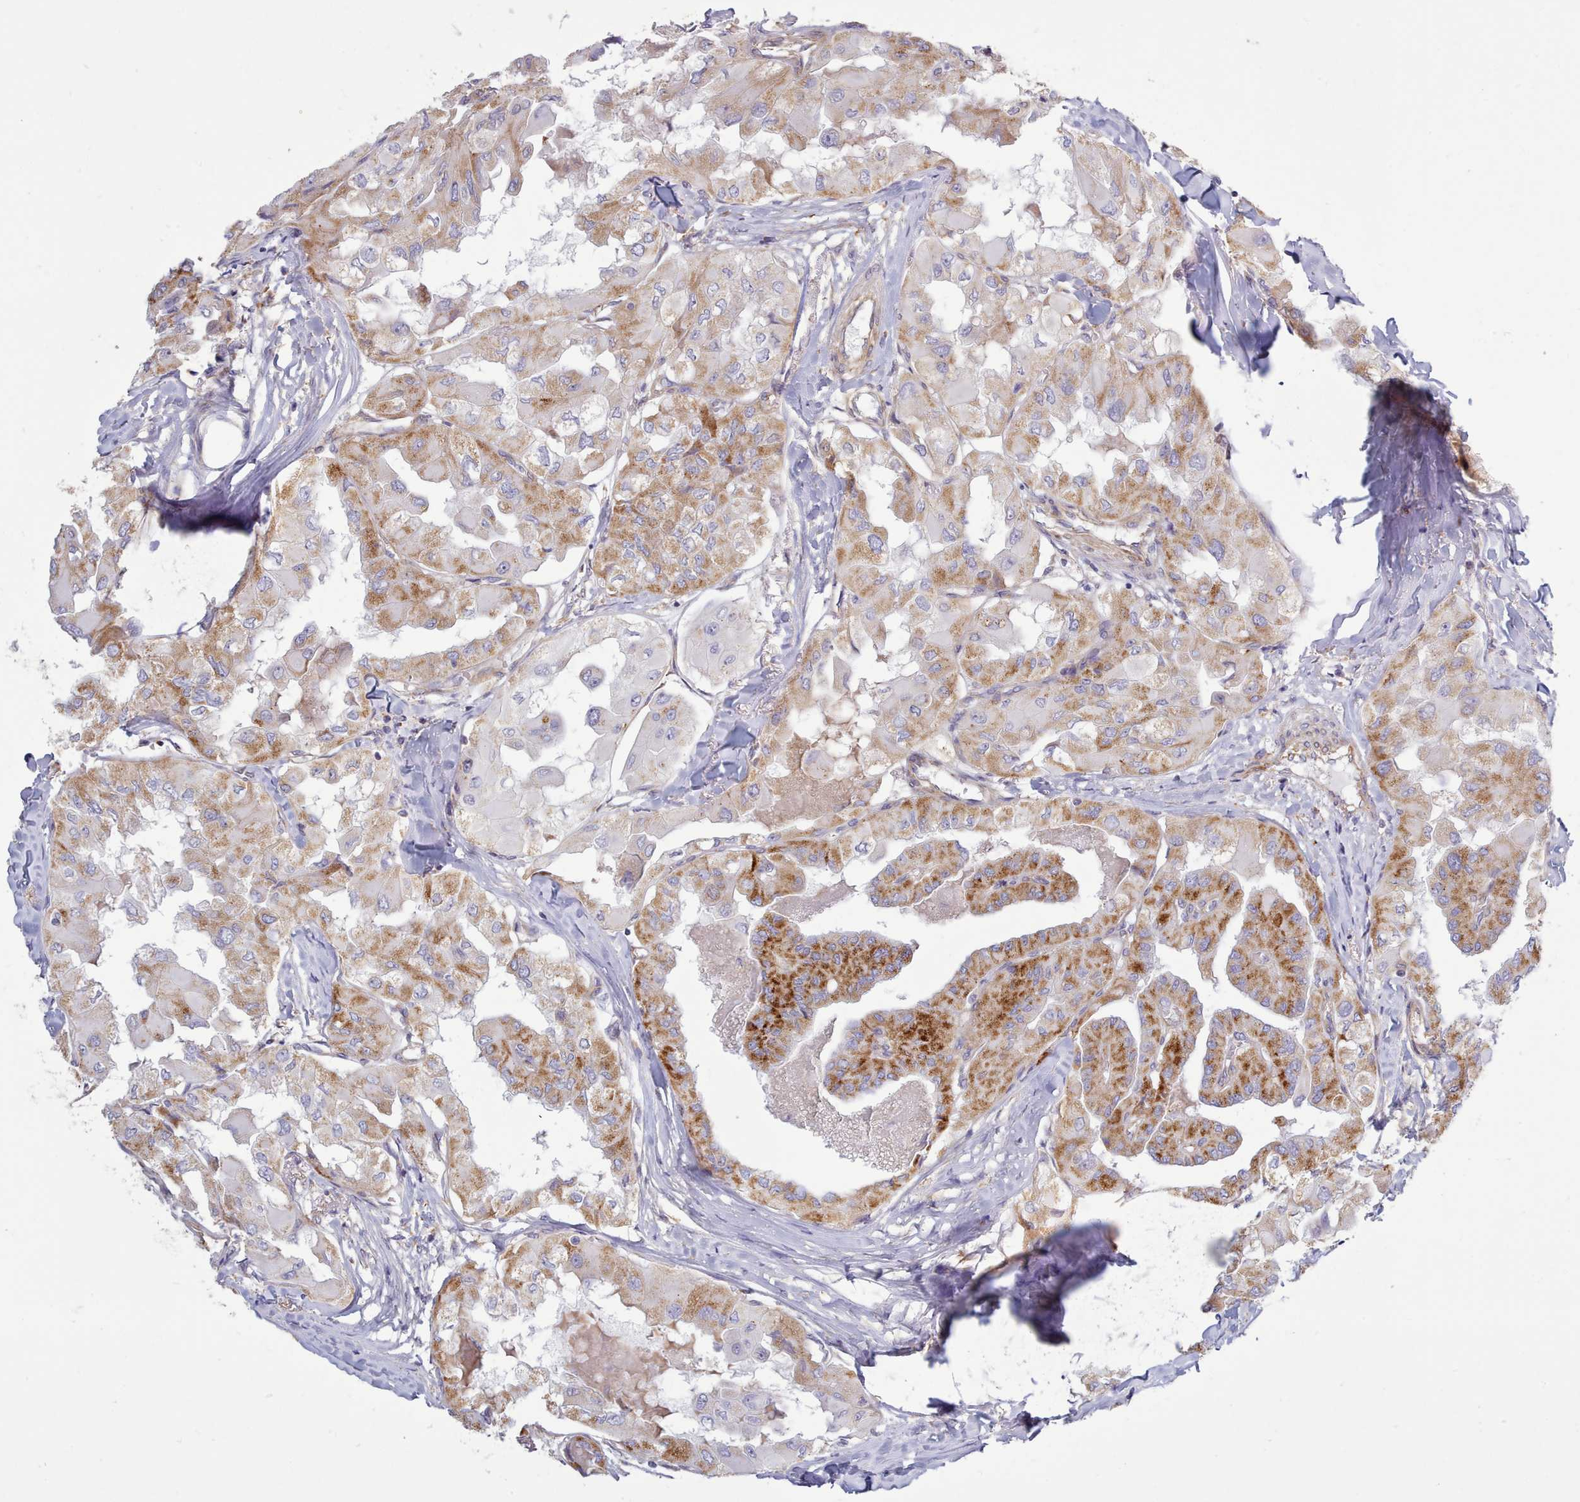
{"staining": {"intensity": "moderate", "quantity": "25%-75%", "location": "cytoplasmic/membranous"}, "tissue": "thyroid cancer", "cell_type": "Tumor cells", "image_type": "cancer", "snomed": [{"axis": "morphology", "description": "Normal tissue, NOS"}, {"axis": "morphology", "description": "Papillary adenocarcinoma, NOS"}, {"axis": "topography", "description": "Thyroid gland"}], "caption": "Approximately 25%-75% of tumor cells in thyroid cancer demonstrate moderate cytoplasmic/membranous protein staining as visualized by brown immunohistochemical staining.", "gene": "MRPL21", "patient": {"sex": "female", "age": 59}}